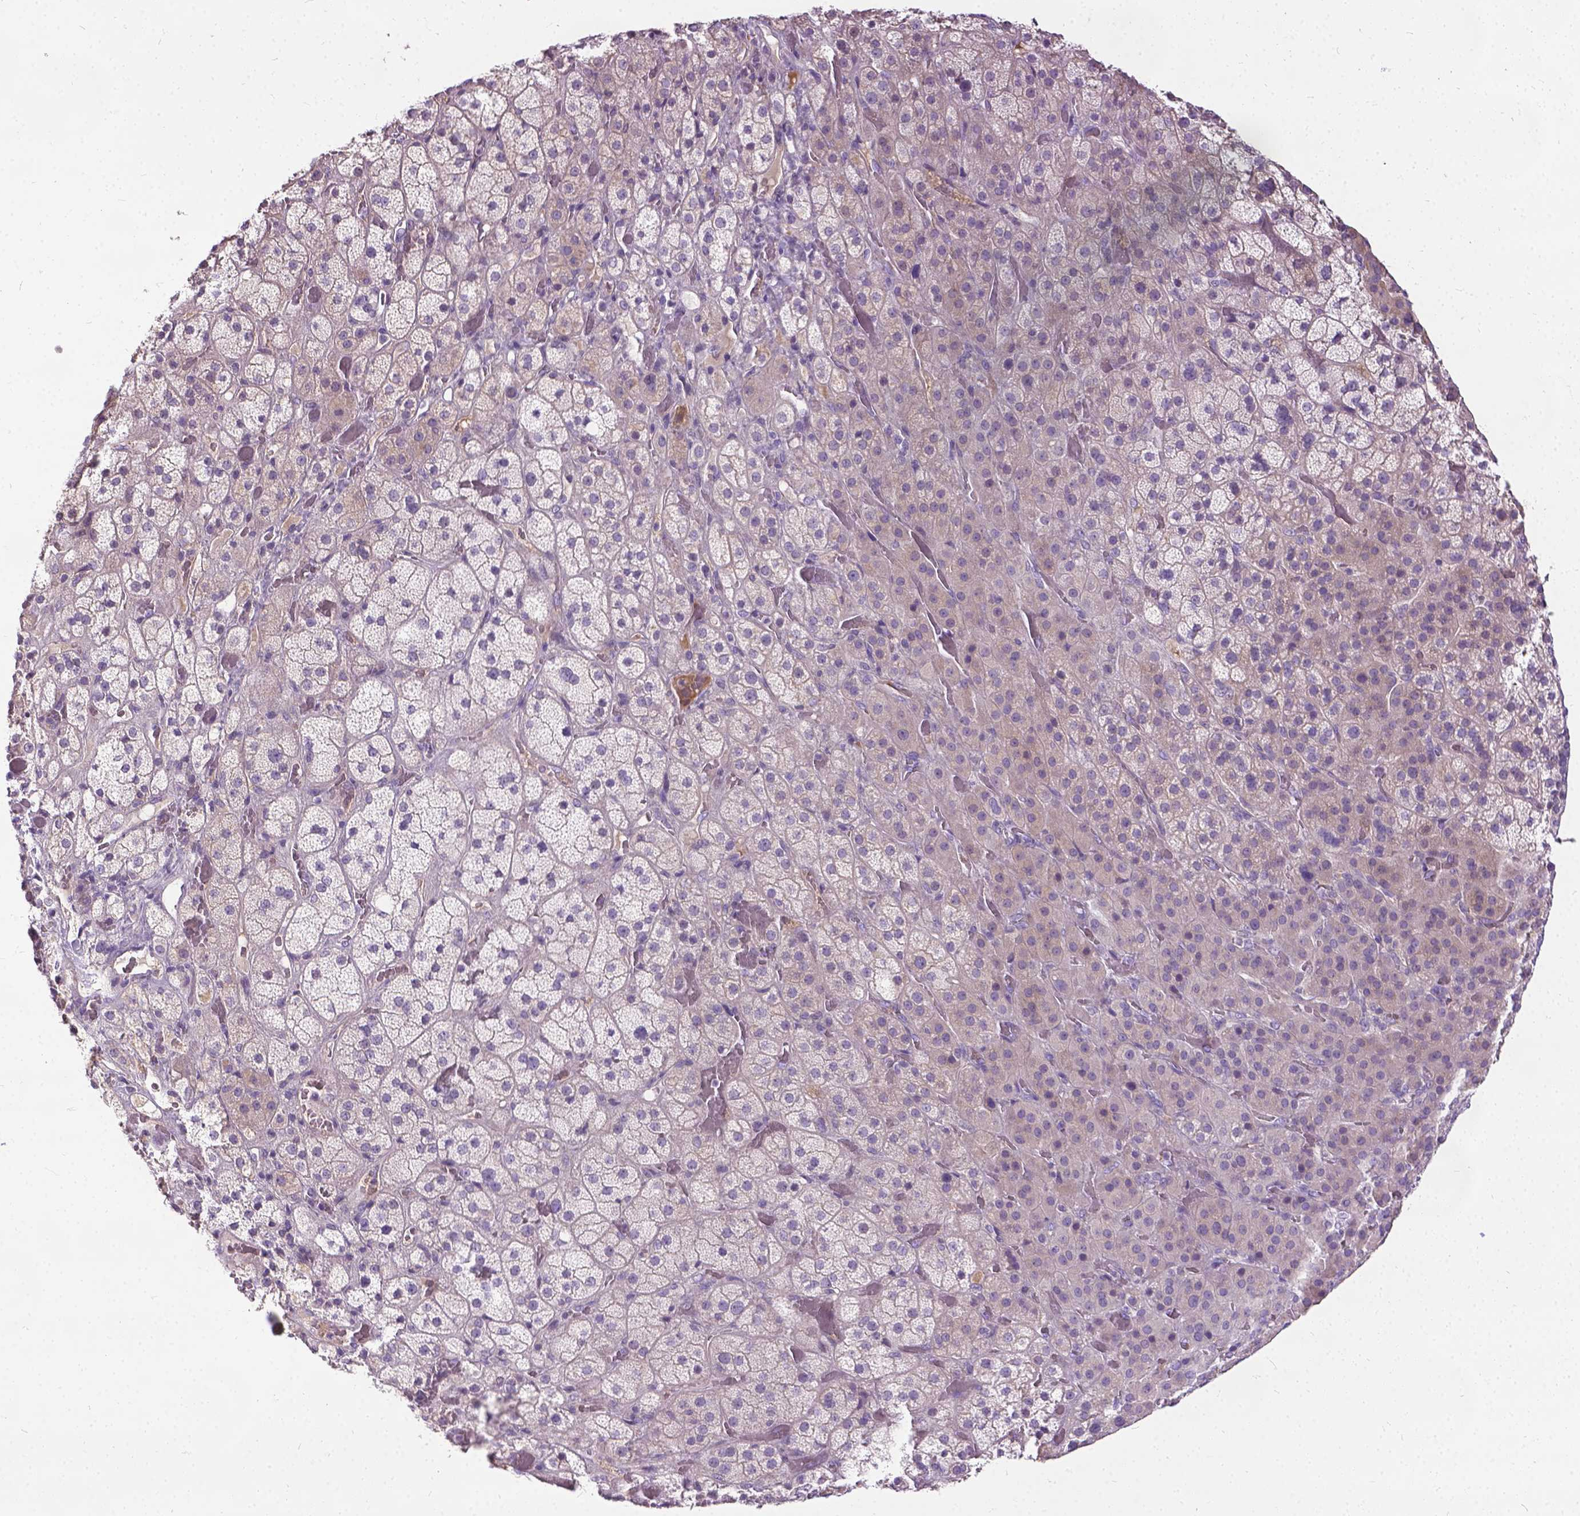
{"staining": {"intensity": "negative", "quantity": "none", "location": "none"}, "tissue": "adrenal gland", "cell_type": "Glandular cells", "image_type": "normal", "snomed": [{"axis": "morphology", "description": "Normal tissue, NOS"}, {"axis": "topography", "description": "Adrenal gland"}], "caption": "The immunohistochemistry image has no significant positivity in glandular cells of adrenal gland. (DAB (3,3'-diaminobenzidine) immunohistochemistry with hematoxylin counter stain).", "gene": "JAK3", "patient": {"sex": "male", "age": 57}}